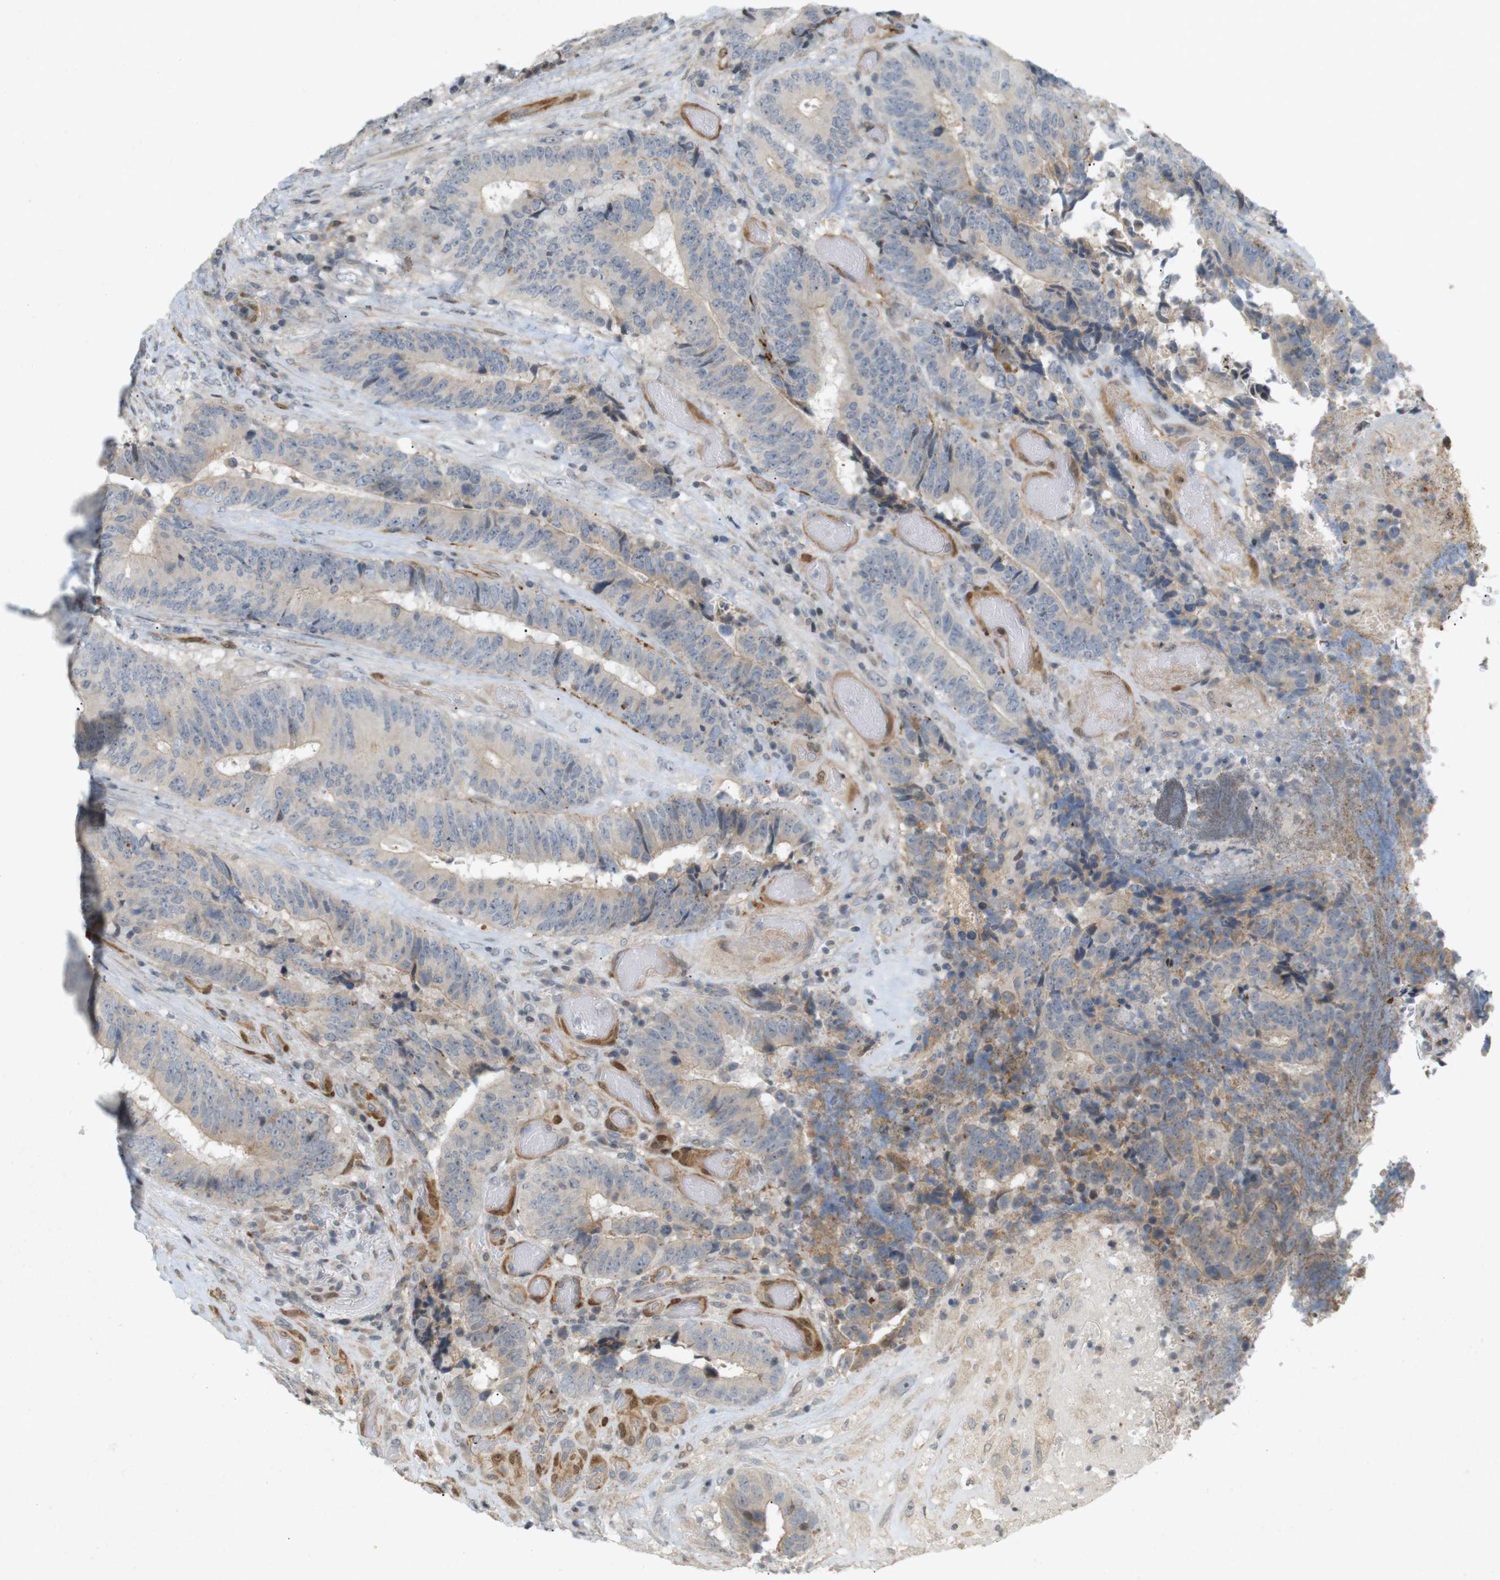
{"staining": {"intensity": "weak", "quantity": "25%-75%", "location": "cytoplasmic/membranous"}, "tissue": "colorectal cancer", "cell_type": "Tumor cells", "image_type": "cancer", "snomed": [{"axis": "morphology", "description": "Adenocarcinoma, NOS"}, {"axis": "topography", "description": "Rectum"}], "caption": "Adenocarcinoma (colorectal) was stained to show a protein in brown. There is low levels of weak cytoplasmic/membranous expression in approximately 25%-75% of tumor cells. The protein is shown in brown color, while the nuclei are stained blue.", "gene": "PPP1R14A", "patient": {"sex": "male", "age": 72}}